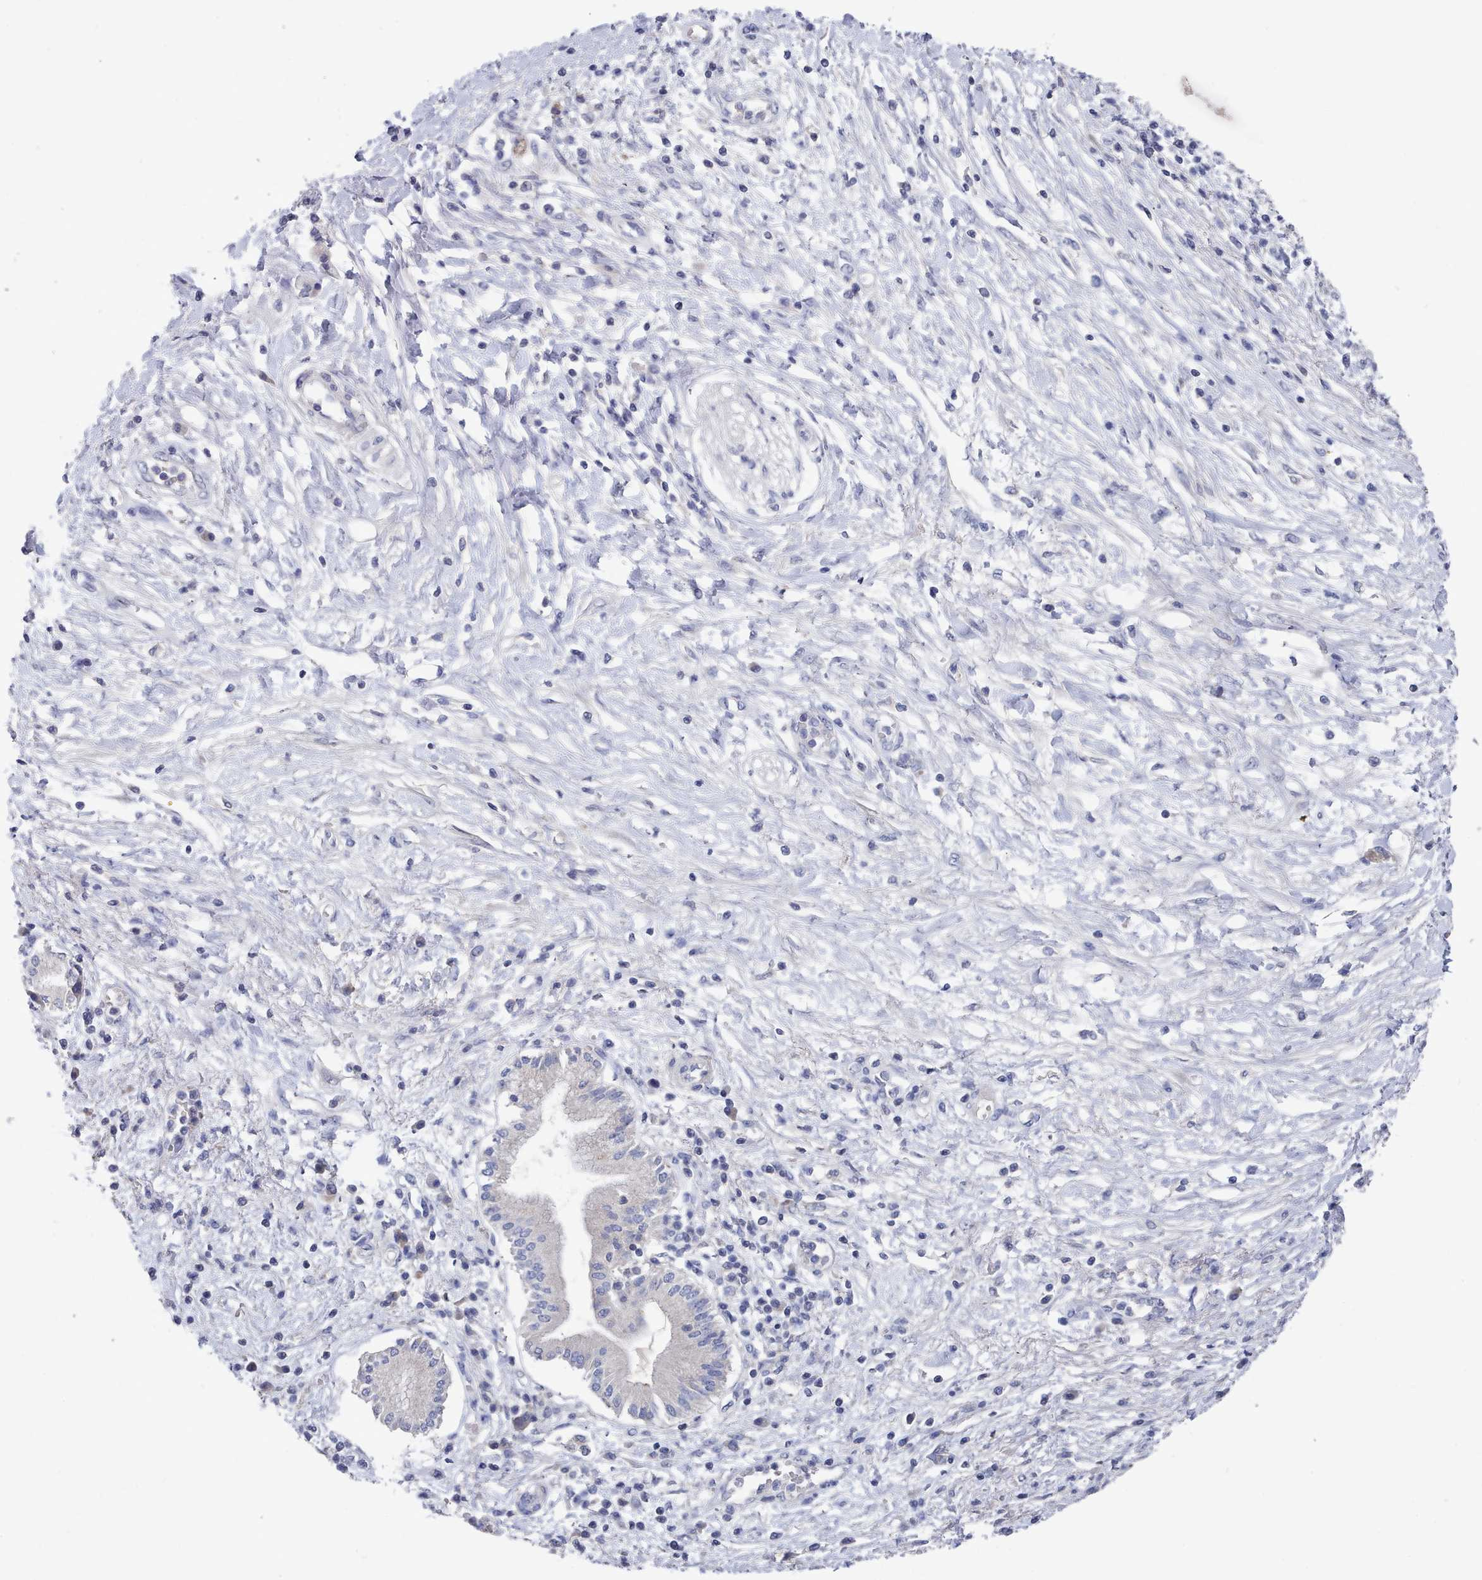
{"staining": {"intensity": "negative", "quantity": "none", "location": "none"}, "tissue": "pancreatic cancer", "cell_type": "Tumor cells", "image_type": "cancer", "snomed": [{"axis": "morphology", "description": "Adenocarcinoma, NOS"}, {"axis": "topography", "description": "Pancreas"}], "caption": "Immunohistochemical staining of human pancreatic cancer exhibits no significant expression in tumor cells. The staining was performed using DAB (3,3'-diaminobenzidine) to visualize the protein expression in brown, while the nuclei were stained in blue with hematoxylin (Magnification: 20x).", "gene": "ACAD11", "patient": {"sex": "male", "age": 68}}